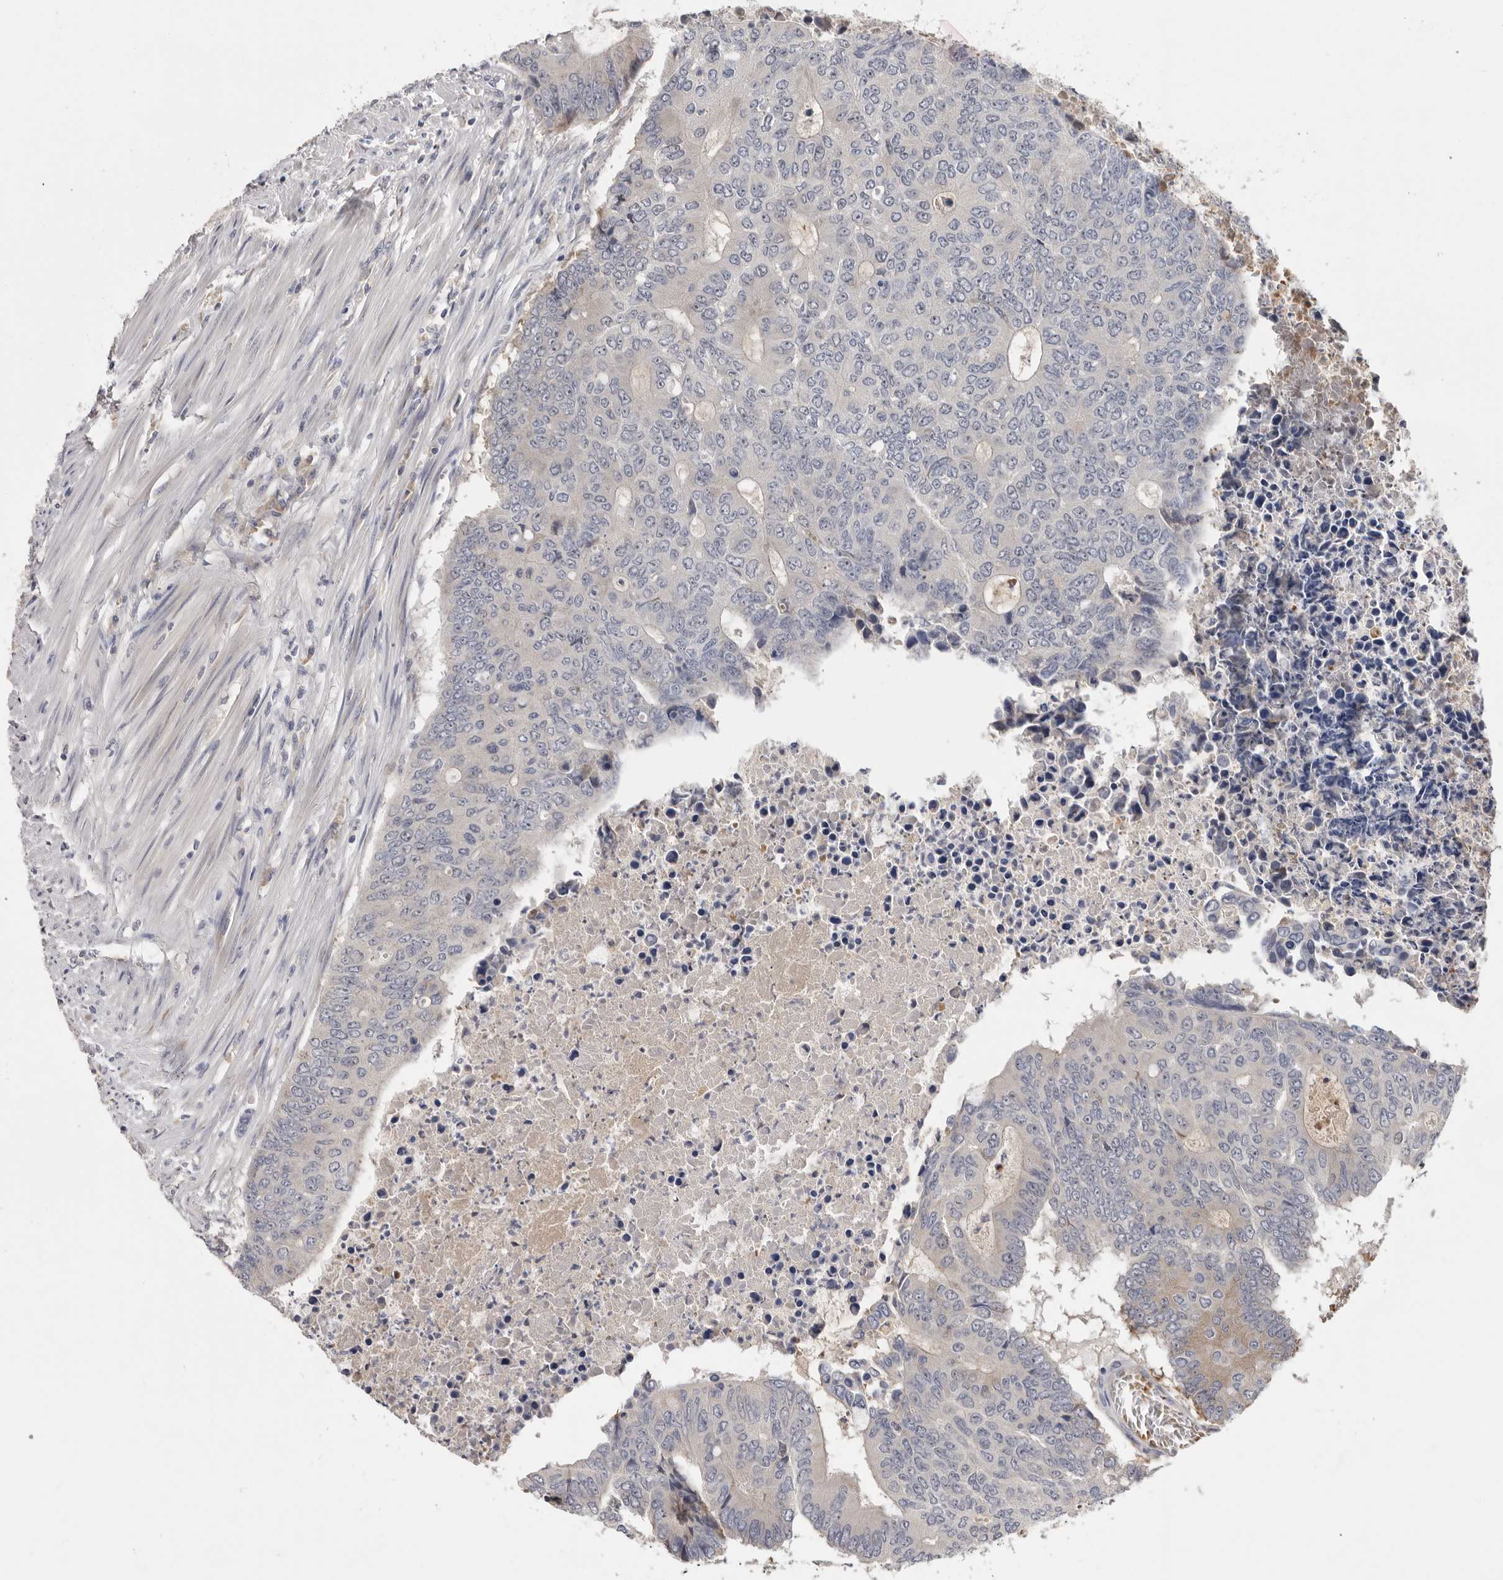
{"staining": {"intensity": "negative", "quantity": "none", "location": "none"}, "tissue": "colorectal cancer", "cell_type": "Tumor cells", "image_type": "cancer", "snomed": [{"axis": "morphology", "description": "Adenocarcinoma, NOS"}, {"axis": "topography", "description": "Colon"}], "caption": "Immunohistochemistry (IHC) micrograph of colorectal cancer (adenocarcinoma) stained for a protein (brown), which reveals no expression in tumor cells.", "gene": "KIF2B", "patient": {"sex": "male", "age": 87}}